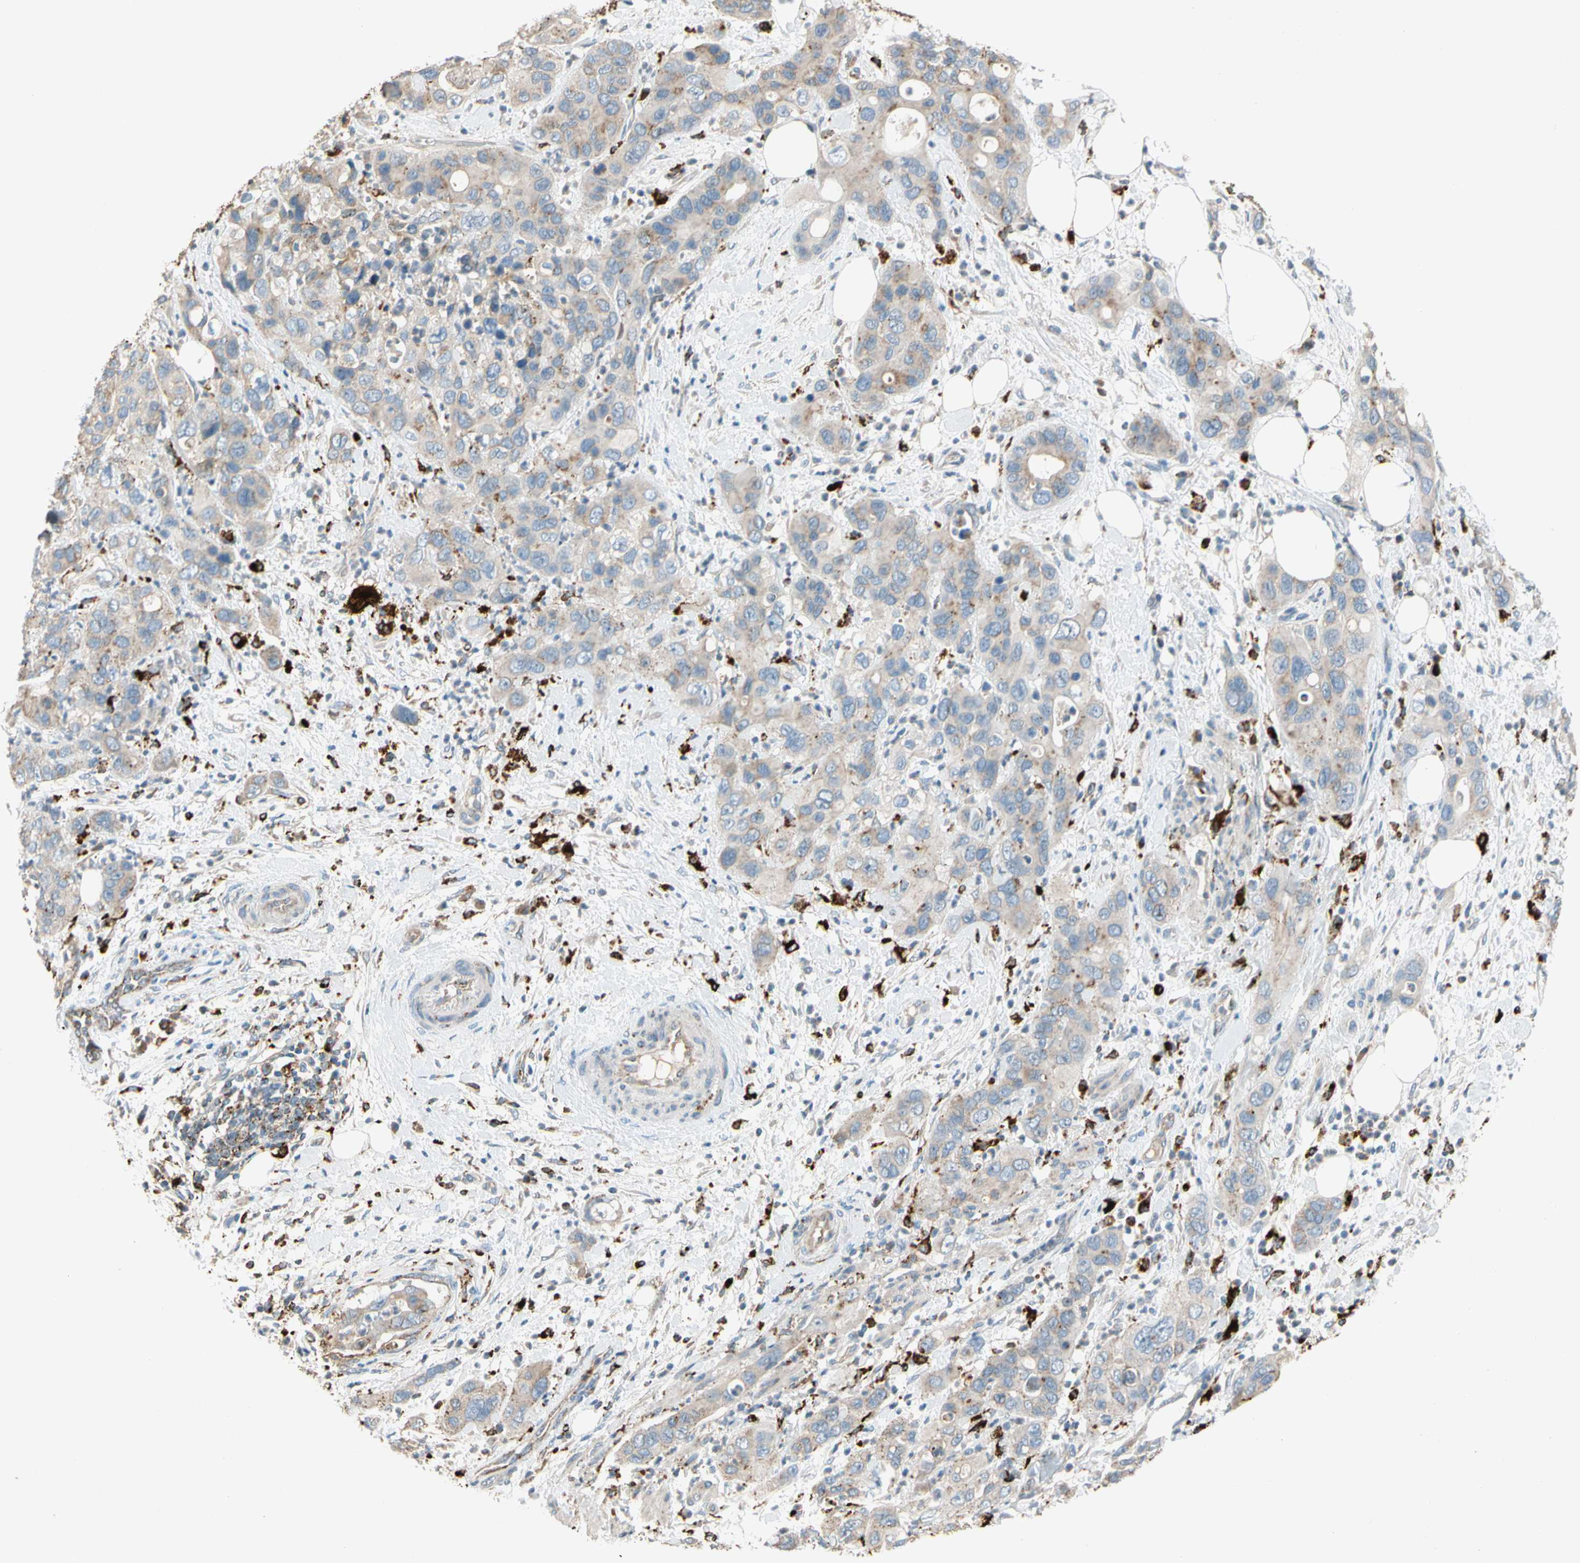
{"staining": {"intensity": "negative", "quantity": "none", "location": "none"}, "tissue": "pancreatic cancer", "cell_type": "Tumor cells", "image_type": "cancer", "snomed": [{"axis": "morphology", "description": "Adenocarcinoma, NOS"}, {"axis": "topography", "description": "Pancreas"}], "caption": "Pancreatic adenocarcinoma stained for a protein using immunohistochemistry (IHC) displays no staining tumor cells.", "gene": "GM2A", "patient": {"sex": "female", "age": 71}}